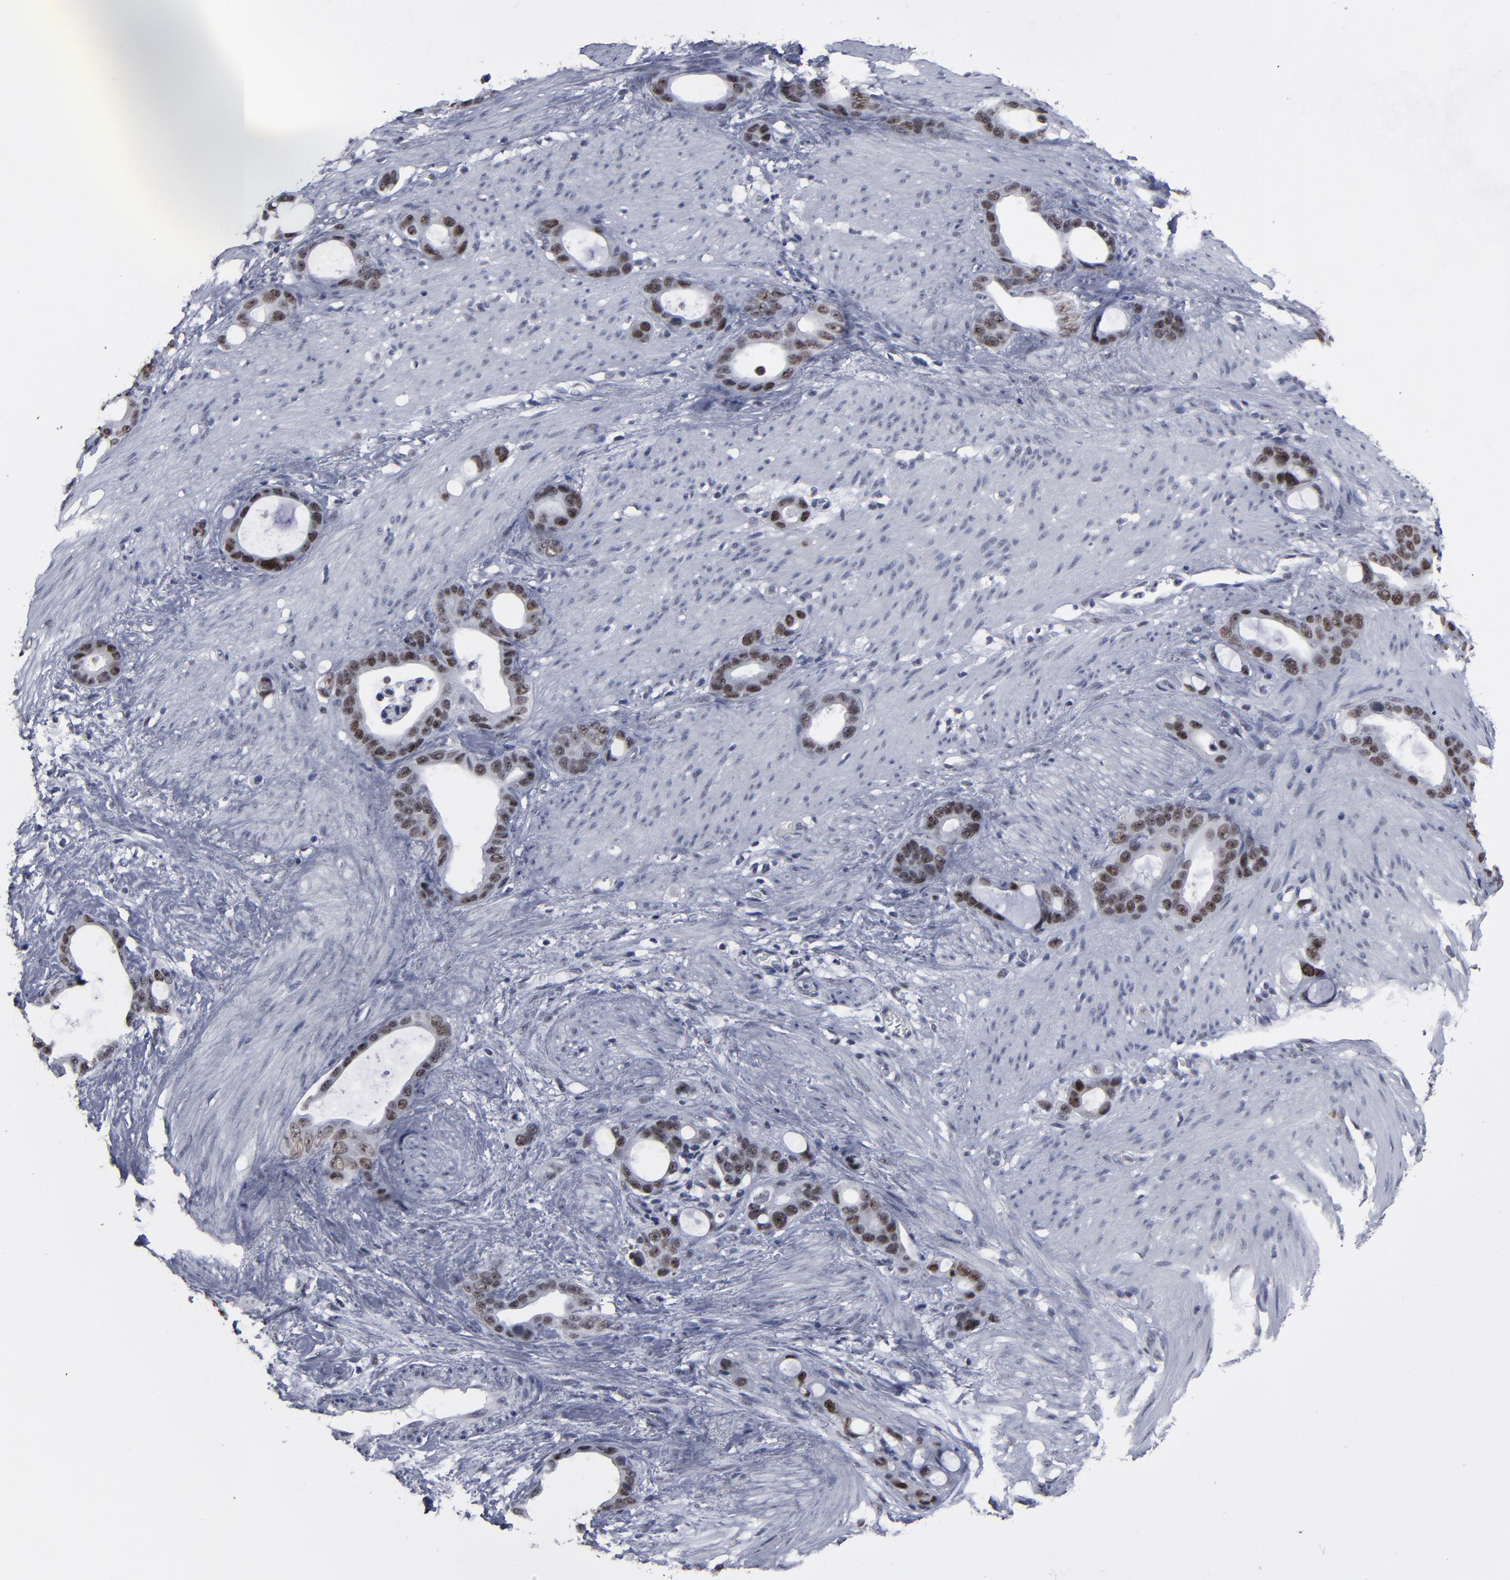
{"staining": {"intensity": "moderate", "quantity": "25%-75%", "location": "nuclear"}, "tissue": "stomach cancer", "cell_type": "Tumor cells", "image_type": "cancer", "snomed": [{"axis": "morphology", "description": "Adenocarcinoma, NOS"}, {"axis": "topography", "description": "Stomach"}], "caption": "The image reveals staining of stomach cancer, revealing moderate nuclear protein staining (brown color) within tumor cells.", "gene": "SSRP1", "patient": {"sex": "female", "age": 75}}